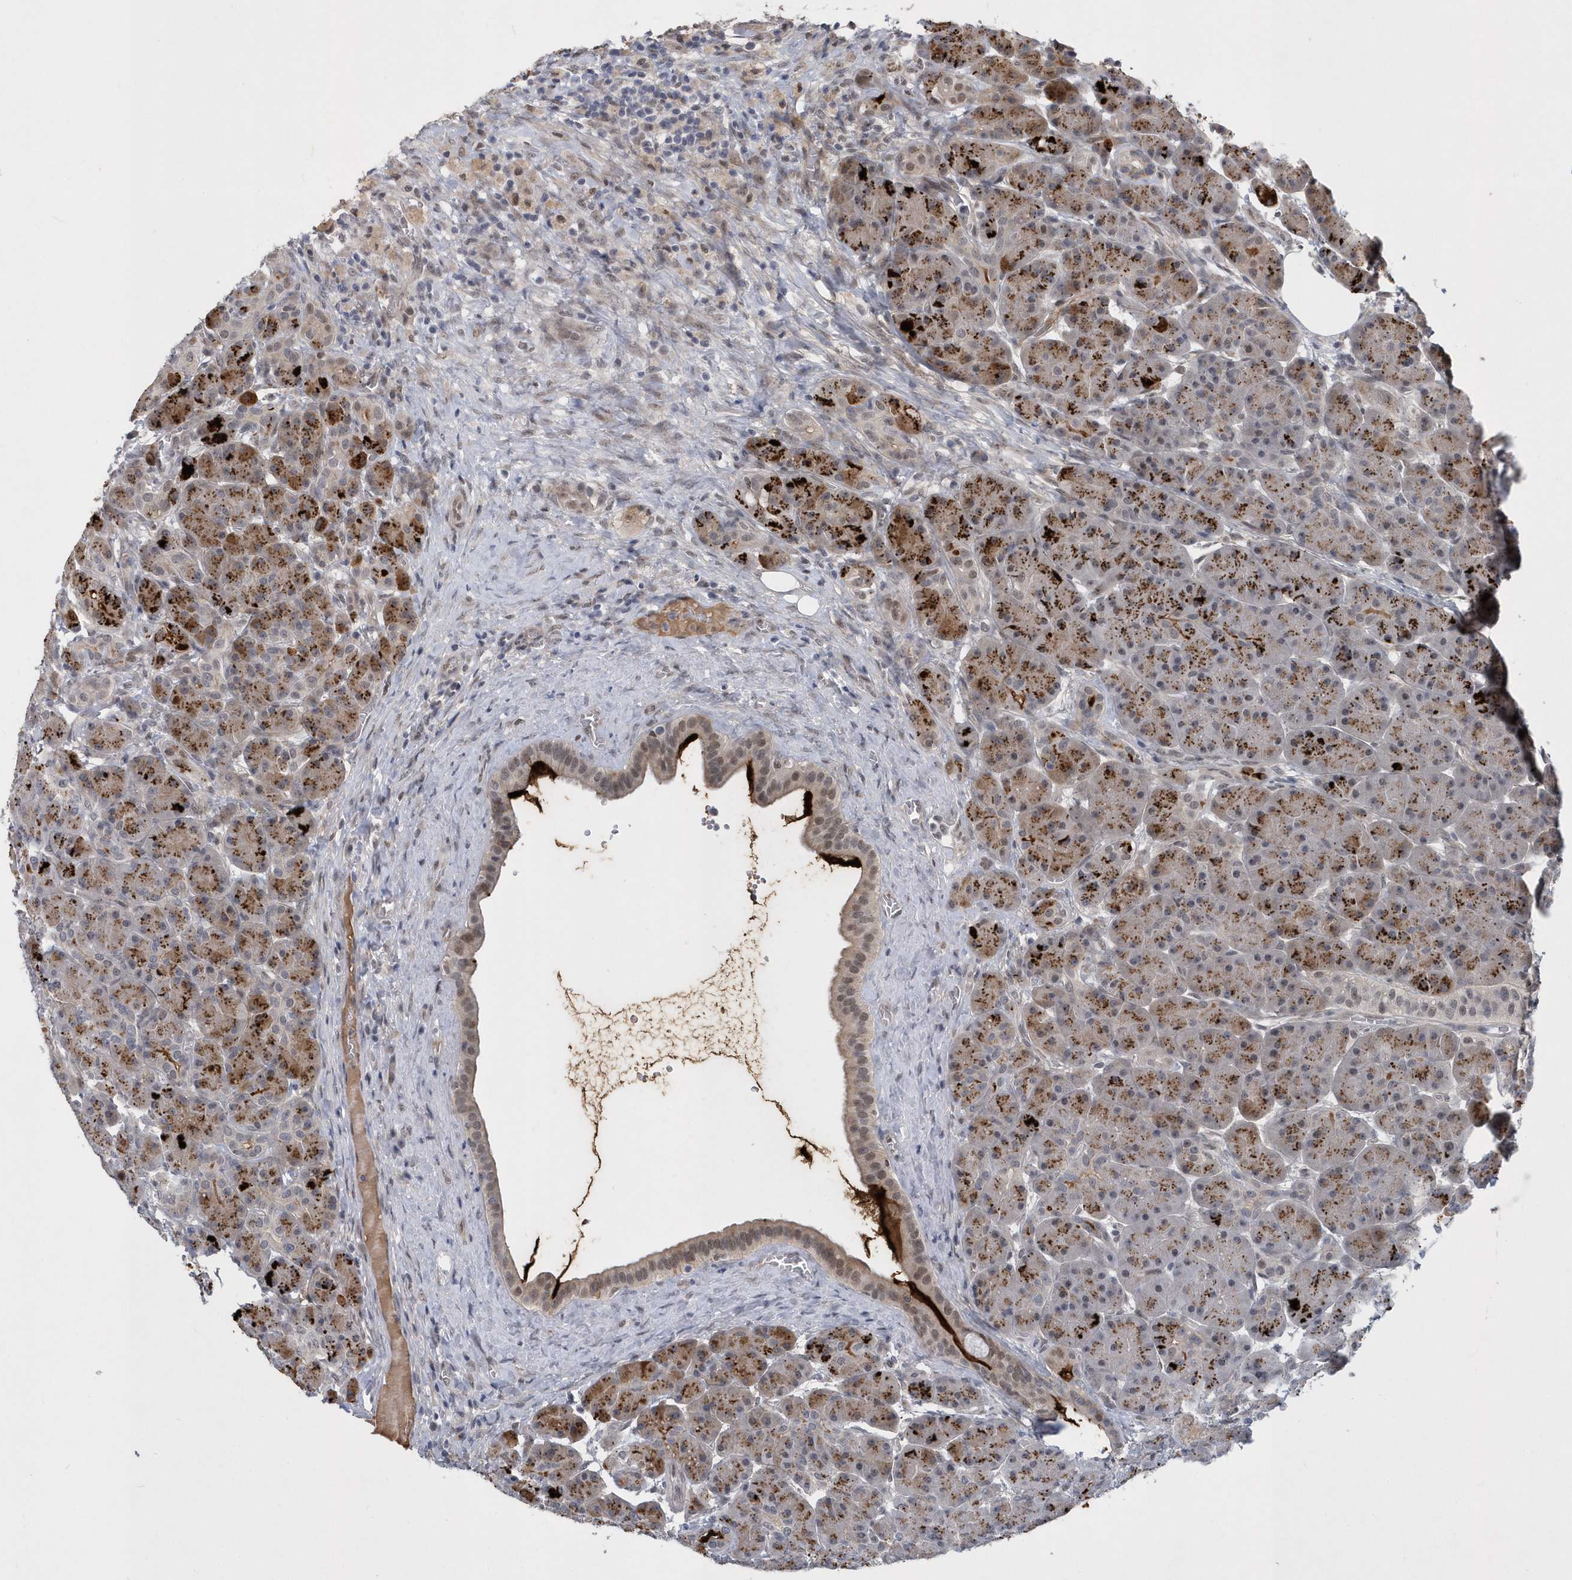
{"staining": {"intensity": "strong", "quantity": "25%-75%", "location": "cytoplasmic/membranous"}, "tissue": "pancreas", "cell_type": "Exocrine glandular cells", "image_type": "normal", "snomed": [{"axis": "morphology", "description": "Normal tissue, NOS"}, {"axis": "topography", "description": "Pancreas"}], "caption": "Immunohistochemical staining of unremarkable pancreas exhibits high levels of strong cytoplasmic/membranous positivity in about 25%-75% of exocrine glandular cells.", "gene": "FAM217A", "patient": {"sex": "male", "age": 63}}